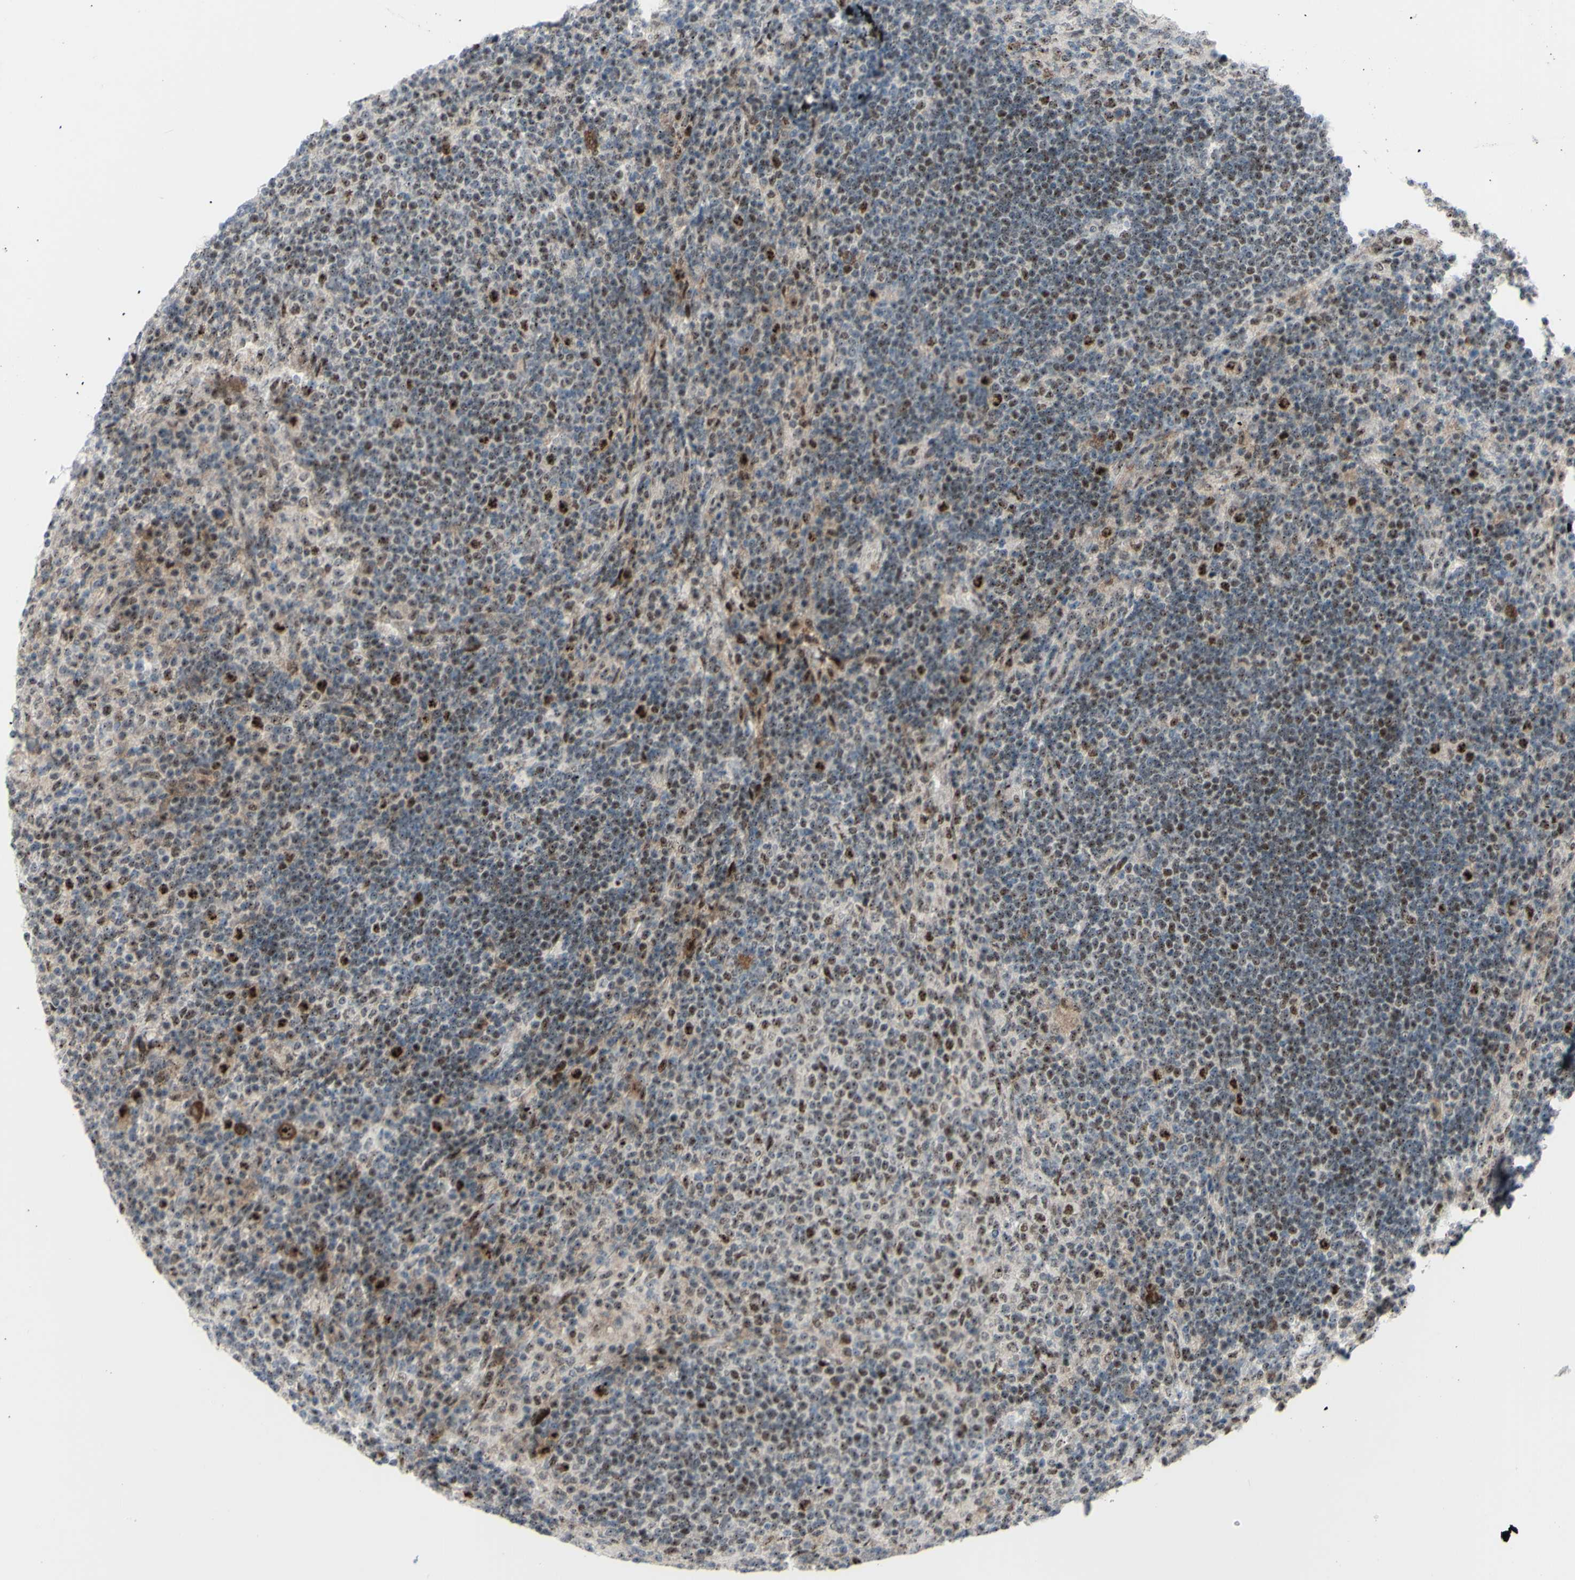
{"staining": {"intensity": "strong", "quantity": "25%-75%", "location": "nuclear"}, "tissue": "lymph node", "cell_type": "Germinal center cells", "image_type": "normal", "snomed": [{"axis": "morphology", "description": "Normal tissue, NOS"}, {"axis": "topography", "description": "Lymph node"}], "caption": "Human lymph node stained with a brown dye reveals strong nuclear positive positivity in about 25%-75% of germinal center cells.", "gene": "POLR1A", "patient": {"sex": "female", "age": 53}}